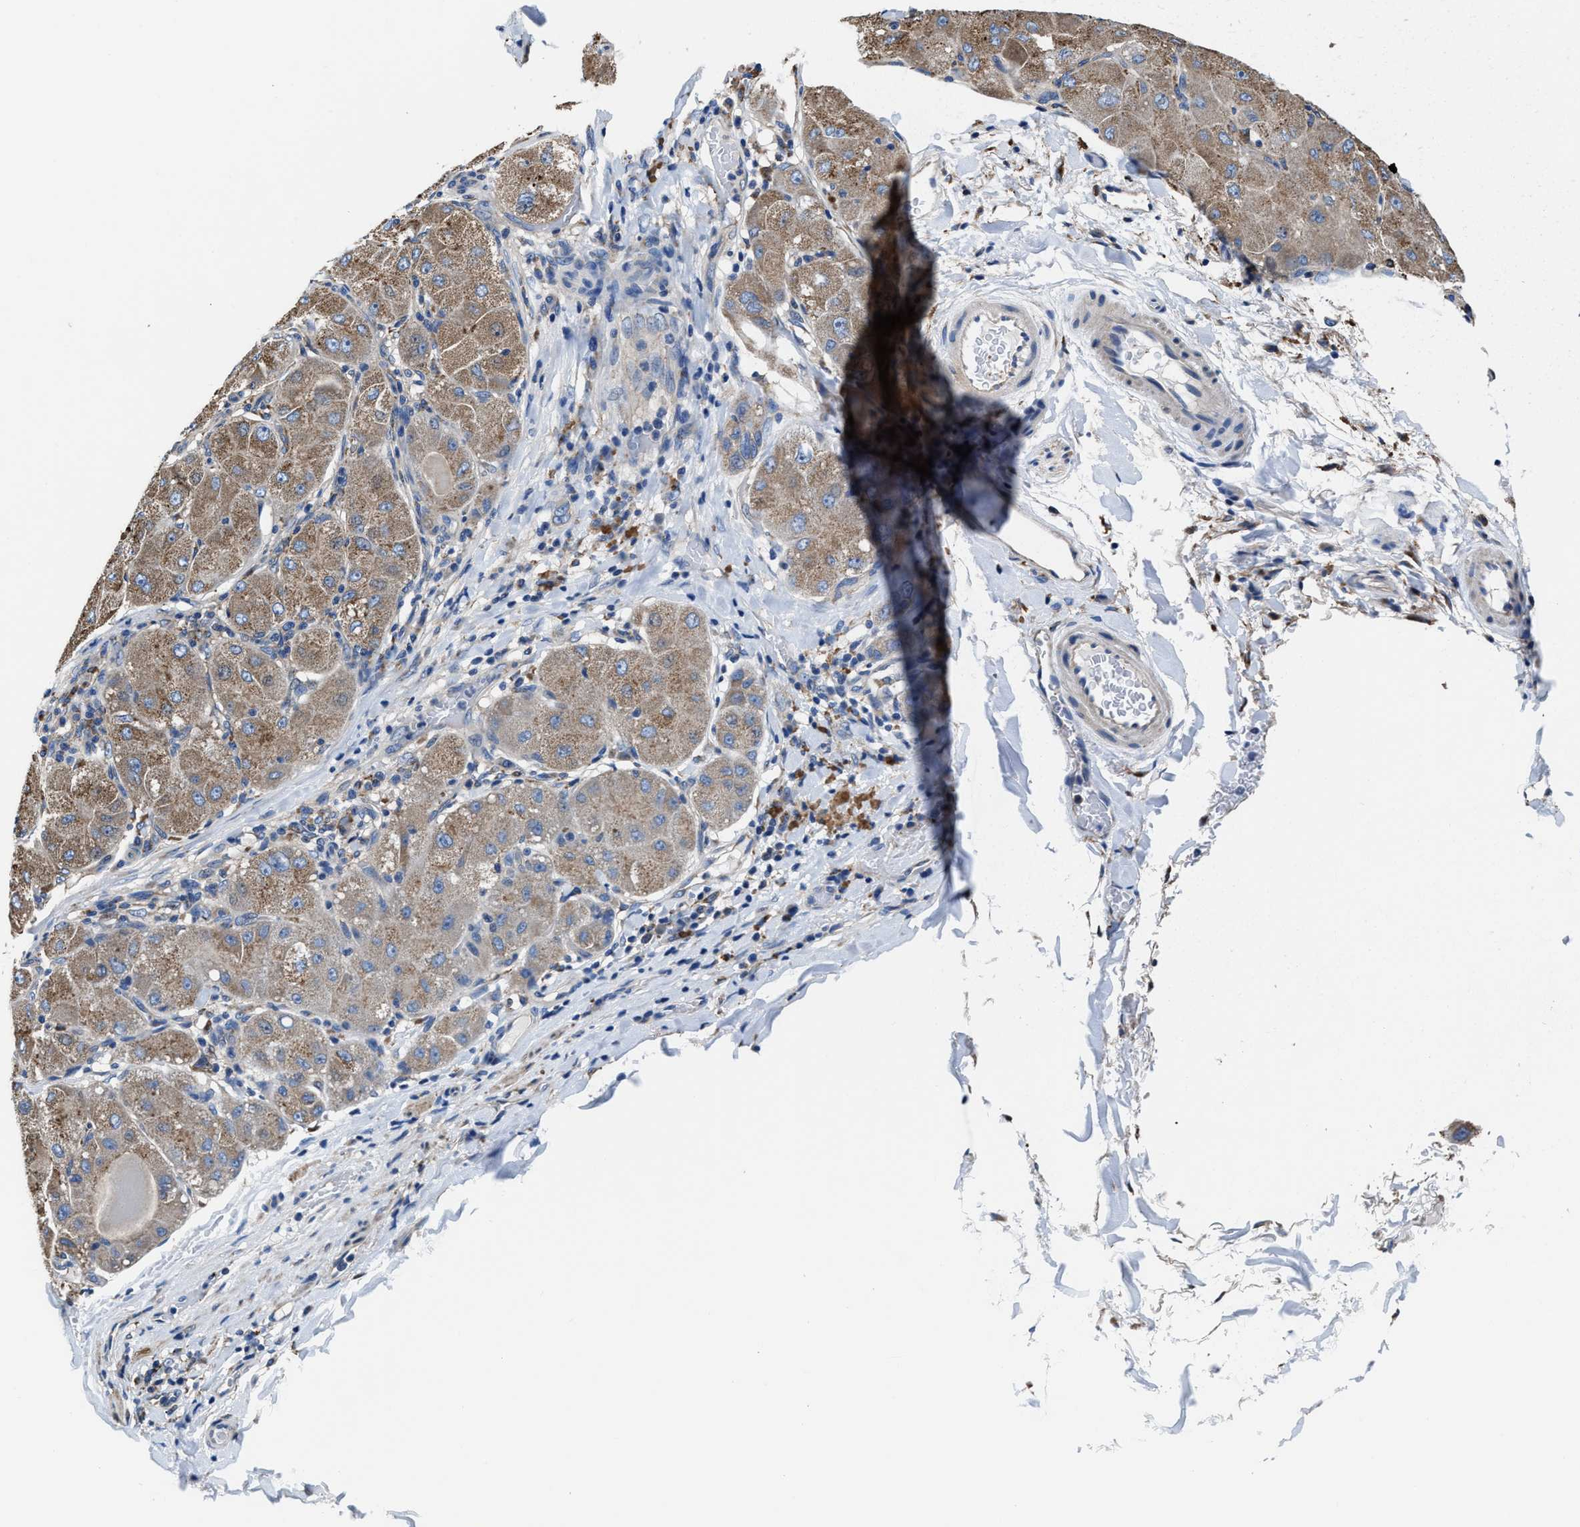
{"staining": {"intensity": "moderate", "quantity": ">75%", "location": "cytoplasmic/membranous"}, "tissue": "liver cancer", "cell_type": "Tumor cells", "image_type": "cancer", "snomed": [{"axis": "morphology", "description": "Carcinoma, Hepatocellular, NOS"}, {"axis": "topography", "description": "Liver"}], "caption": "Moderate cytoplasmic/membranous expression is present in approximately >75% of tumor cells in liver cancer.", "gene": "TMEM30A", "patient": {"sex": "male", "age": 80}}